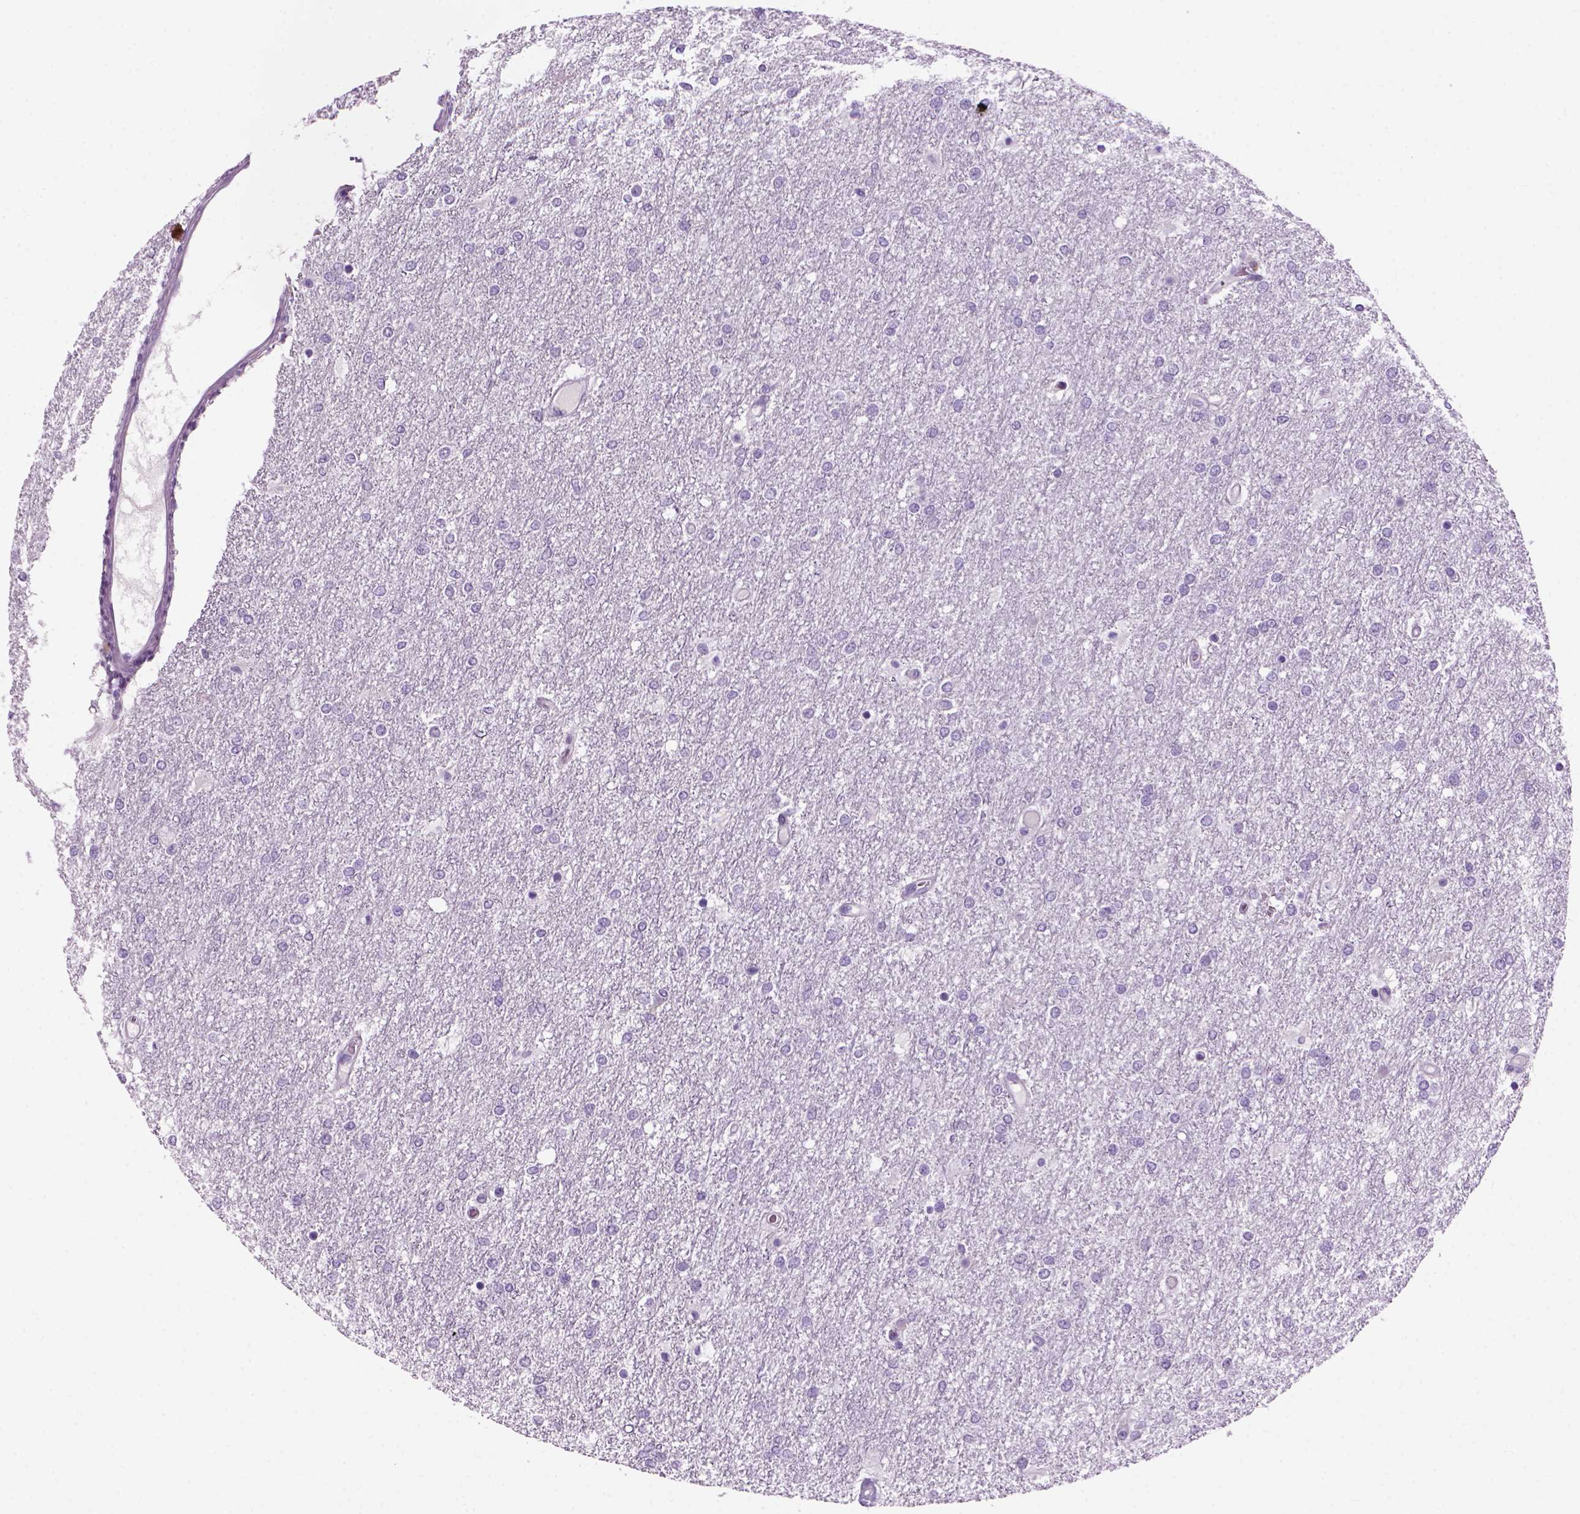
{"staining": {"intensity": "negative", "quantity": "none", "location": "none"}, "tissue": "glioma", "cell_type": "Tumor cells", "image_type": "cancer", "snomed": [{"axis": "morphology", "description": "Glioma, malignant, High grade"}, {"axis": "topography", "description": "Brain"}], "caption": "High-grade glioma (malignant) was stained to show a protein in brown. There is no significant expression in tumor cells.", "gene": "MZB1", "patient": {"sex": "female", "age": 61}}